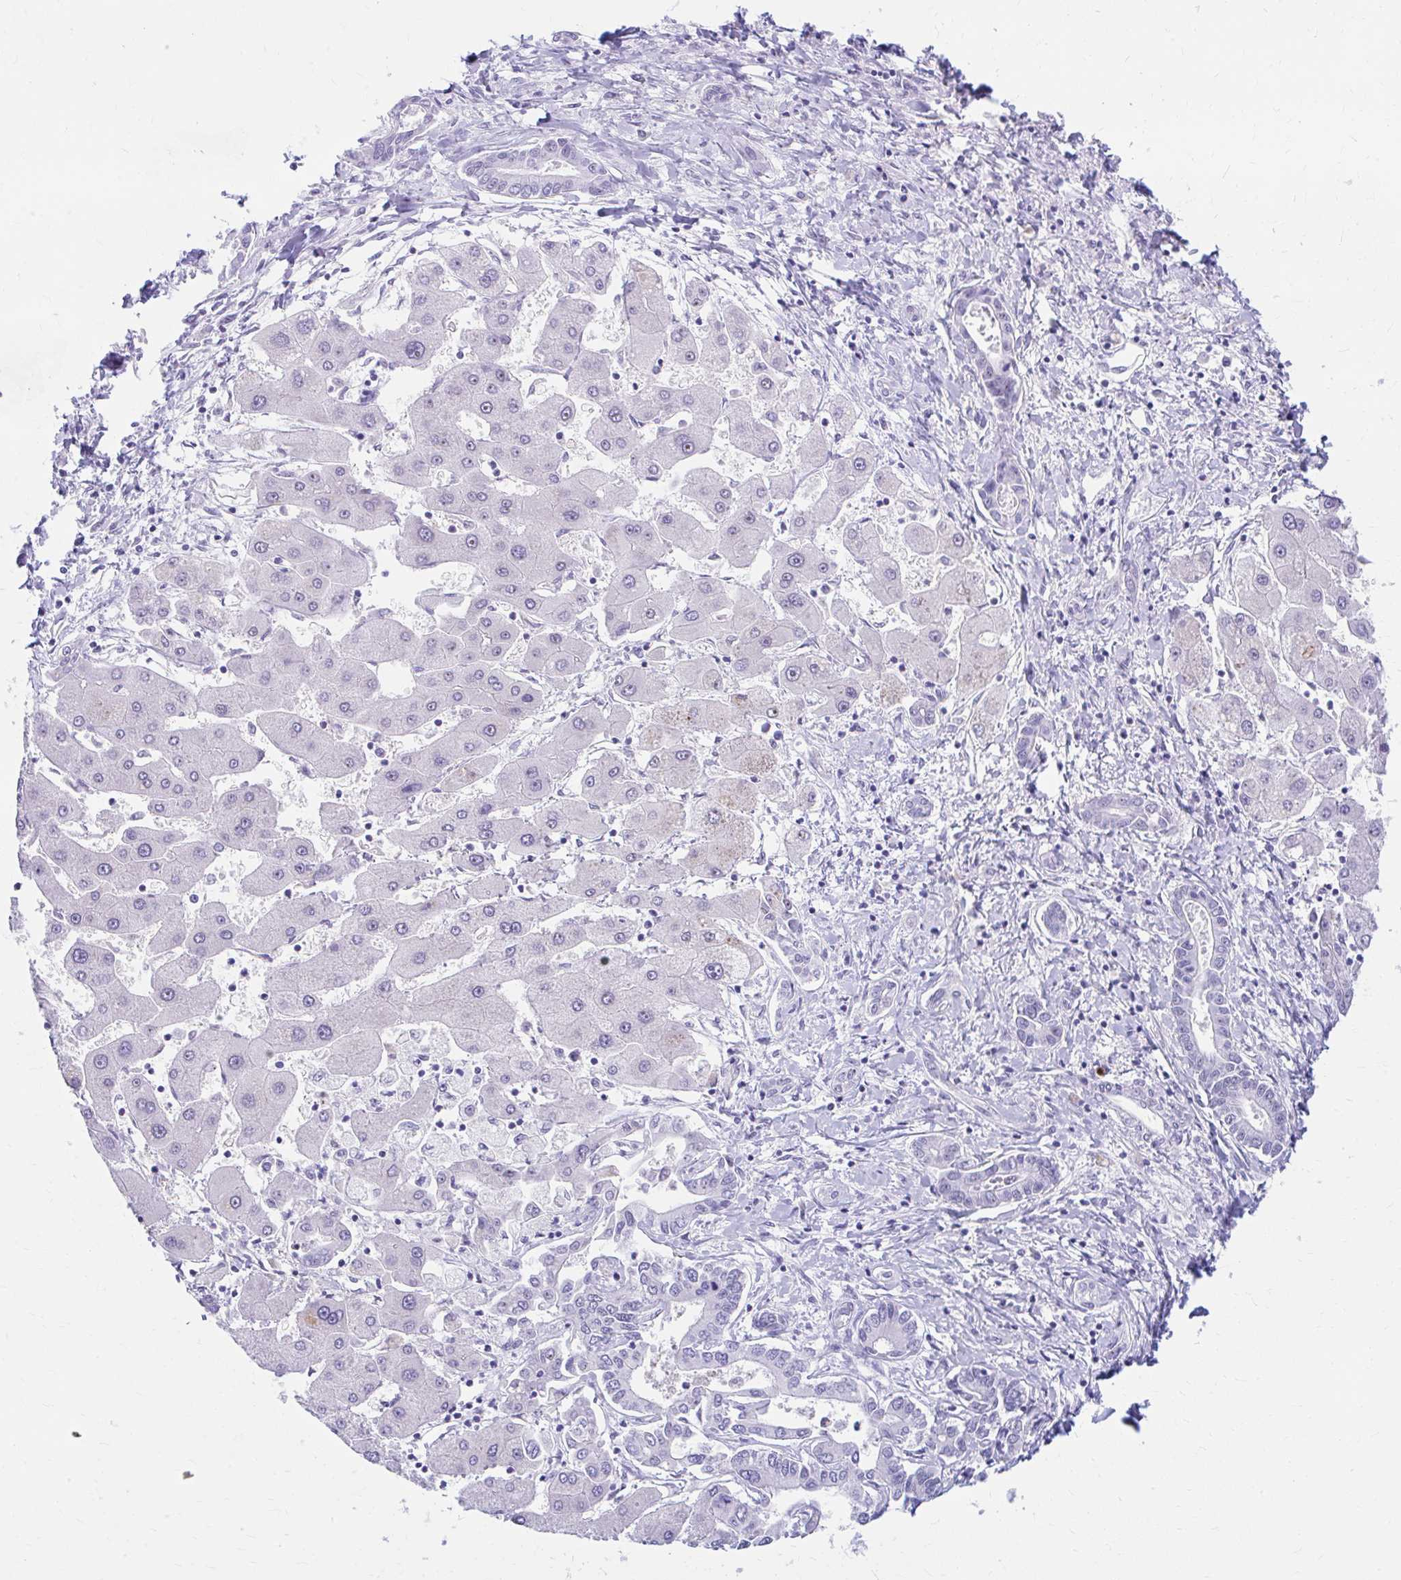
{"staining": {"intensity": "negative", "quantity": "none", "location": "none"}, "tissue": "liver cancer", "cell_type": "Tumor cells", "image_type": "cancer", "snomed": [{"axis": "morphology", "description": "Cholangiocarcinoma"}, {"axis": "topography", "description": "Liver"}], "caption": "Immunohistochemistry (IHC) histopathology image of neoplastic tissue: human liver cancer (cholangiocarcinoma) stained with DAB (3,3'-diaminobenzidine) demonstrates no significant protein staining in tumor cells. (IHC, brightfield microscopy, high magnification).", "gene": "FTSJ3", "patient": {"sex": "male", "age": 66}}